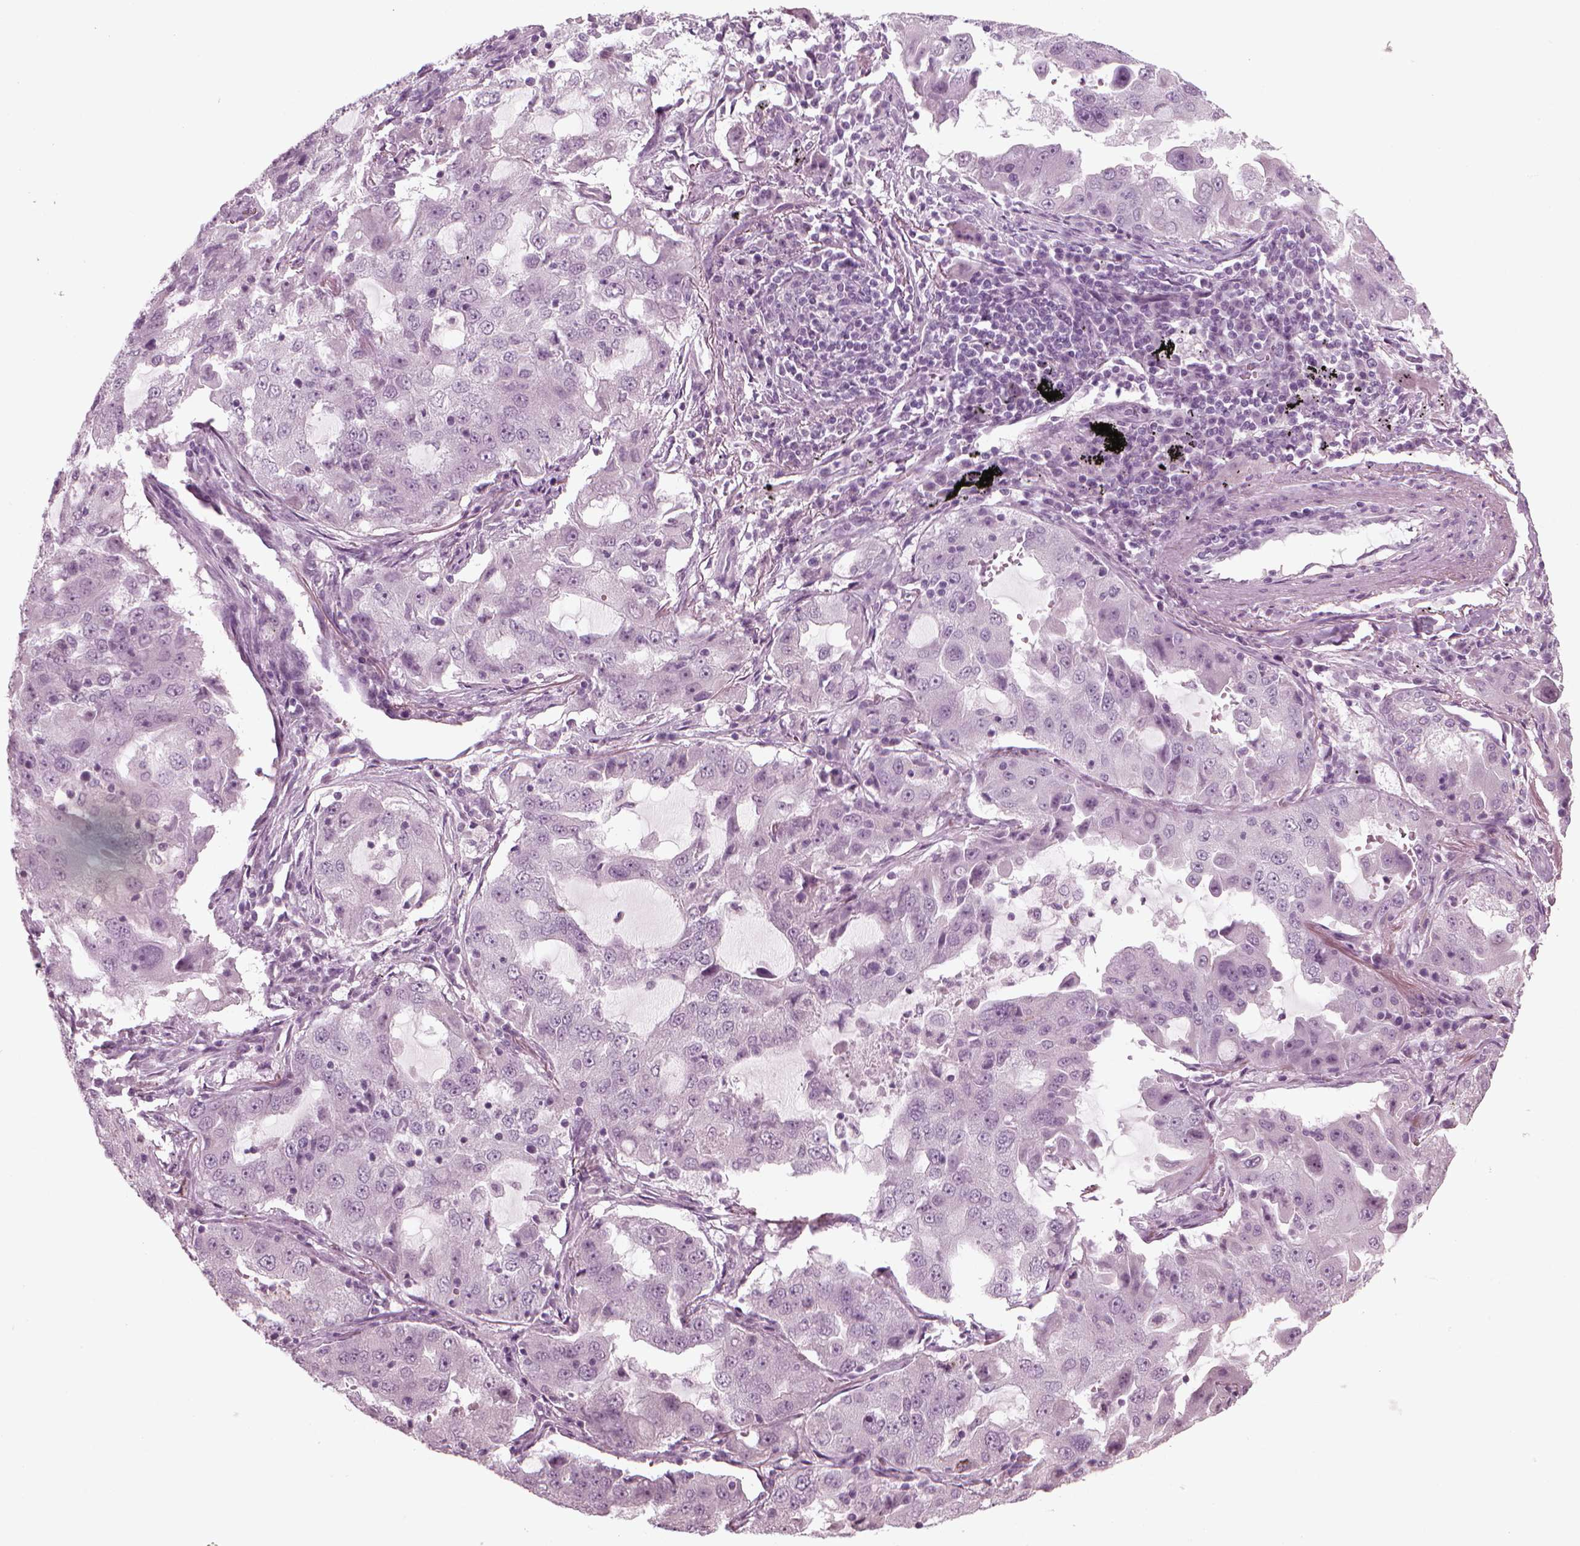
{"staining": {"intensity": "negative", "quantity": "none", "location": "none"}, "tissue": "lung cancer", "cell_type": "Tumor cells", "image_type": "cancer", "snomed": [{"axis": "morphology", "description": "Adenocarcinoma, NOS"}, {"axis": "topography", "description": "Lung"}], "caption": "An image of human lung cancer (adenocarcinoma) is negative for staining in tumor cells.", "gene": "MGAT4D", "patient": {"sex": "female", "age": 61}}